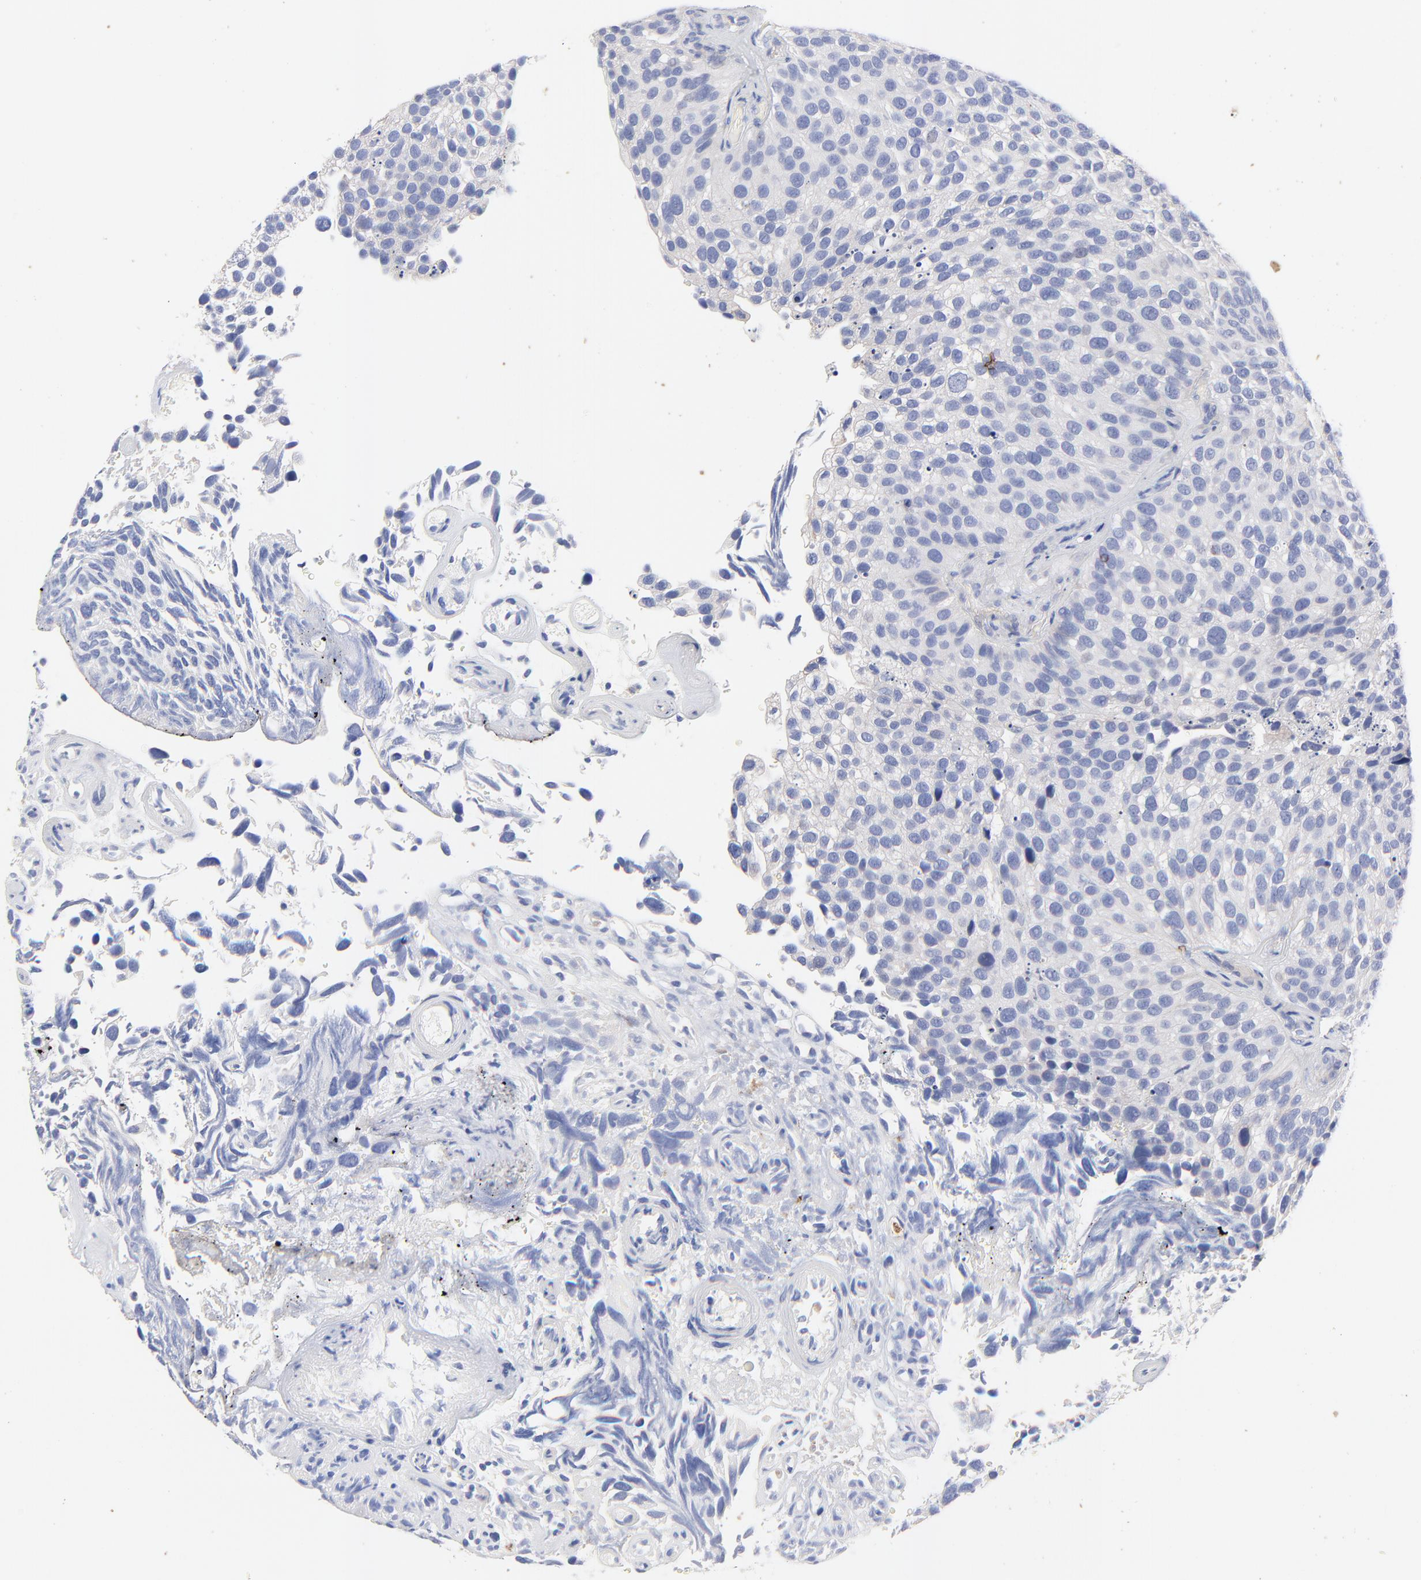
{"staining": {"intensity": "negative", "quantity": "none", "location": "none"}, "tissue": "urothelial cancer", "cell_type": "Tumor cells", "image_type": "cancer", "snomed": [{"axis": "morphology", "description": "Urothelial carcinoma, High grade"}, {"axis": "topography", "description": "Urinary bladder"}], "caption": "A histopathology image of human urothelial carcinoma (high-grade) is negative for staining in tumor cells.", "gene": "FBXO10", "patient": {"sex": "male", "age": 72}}